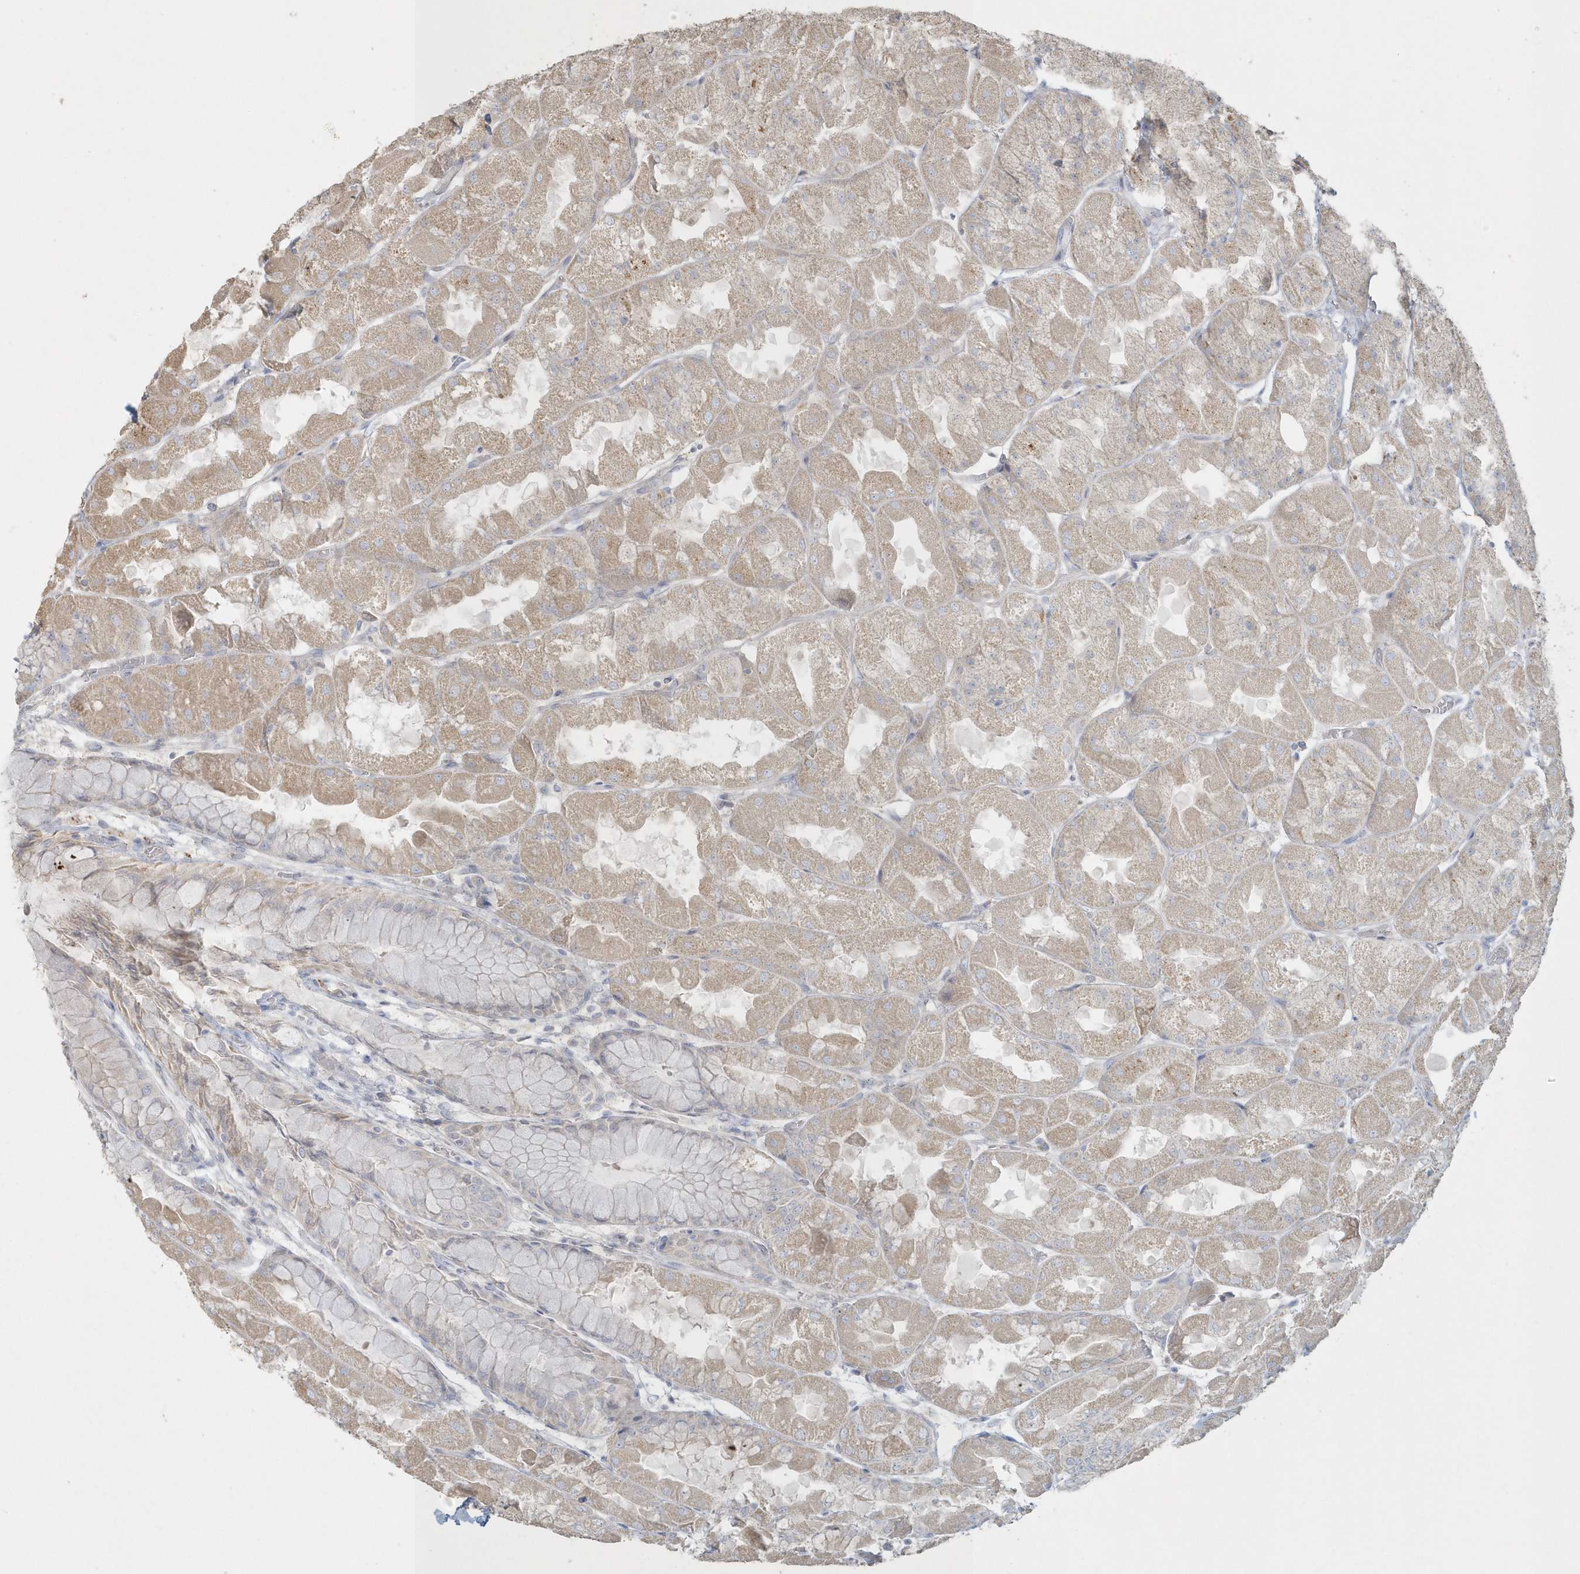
{"staining": {"intensity": "moderate", "quantity": "25%-75%", "location": "cytoplasmic/membranous"}, "tissue": "stomach", "cell_type": "Glandular cells", "image_type": "normal", "snomed": [{"axis": "morphology", "description": "Normal tissue, NOS"}, {"axis": "topography", "description": "Stomach"}], "caption": "Protein staining of normal stomach displays moderate cytoplasmic/membranous staining in about 25%-75% of glandular cells. (DAB = brown stain, brightfield microscopy at high magnification).", "gene": "BLTP3A", "patient": {"sex": "female", "age": 61}}